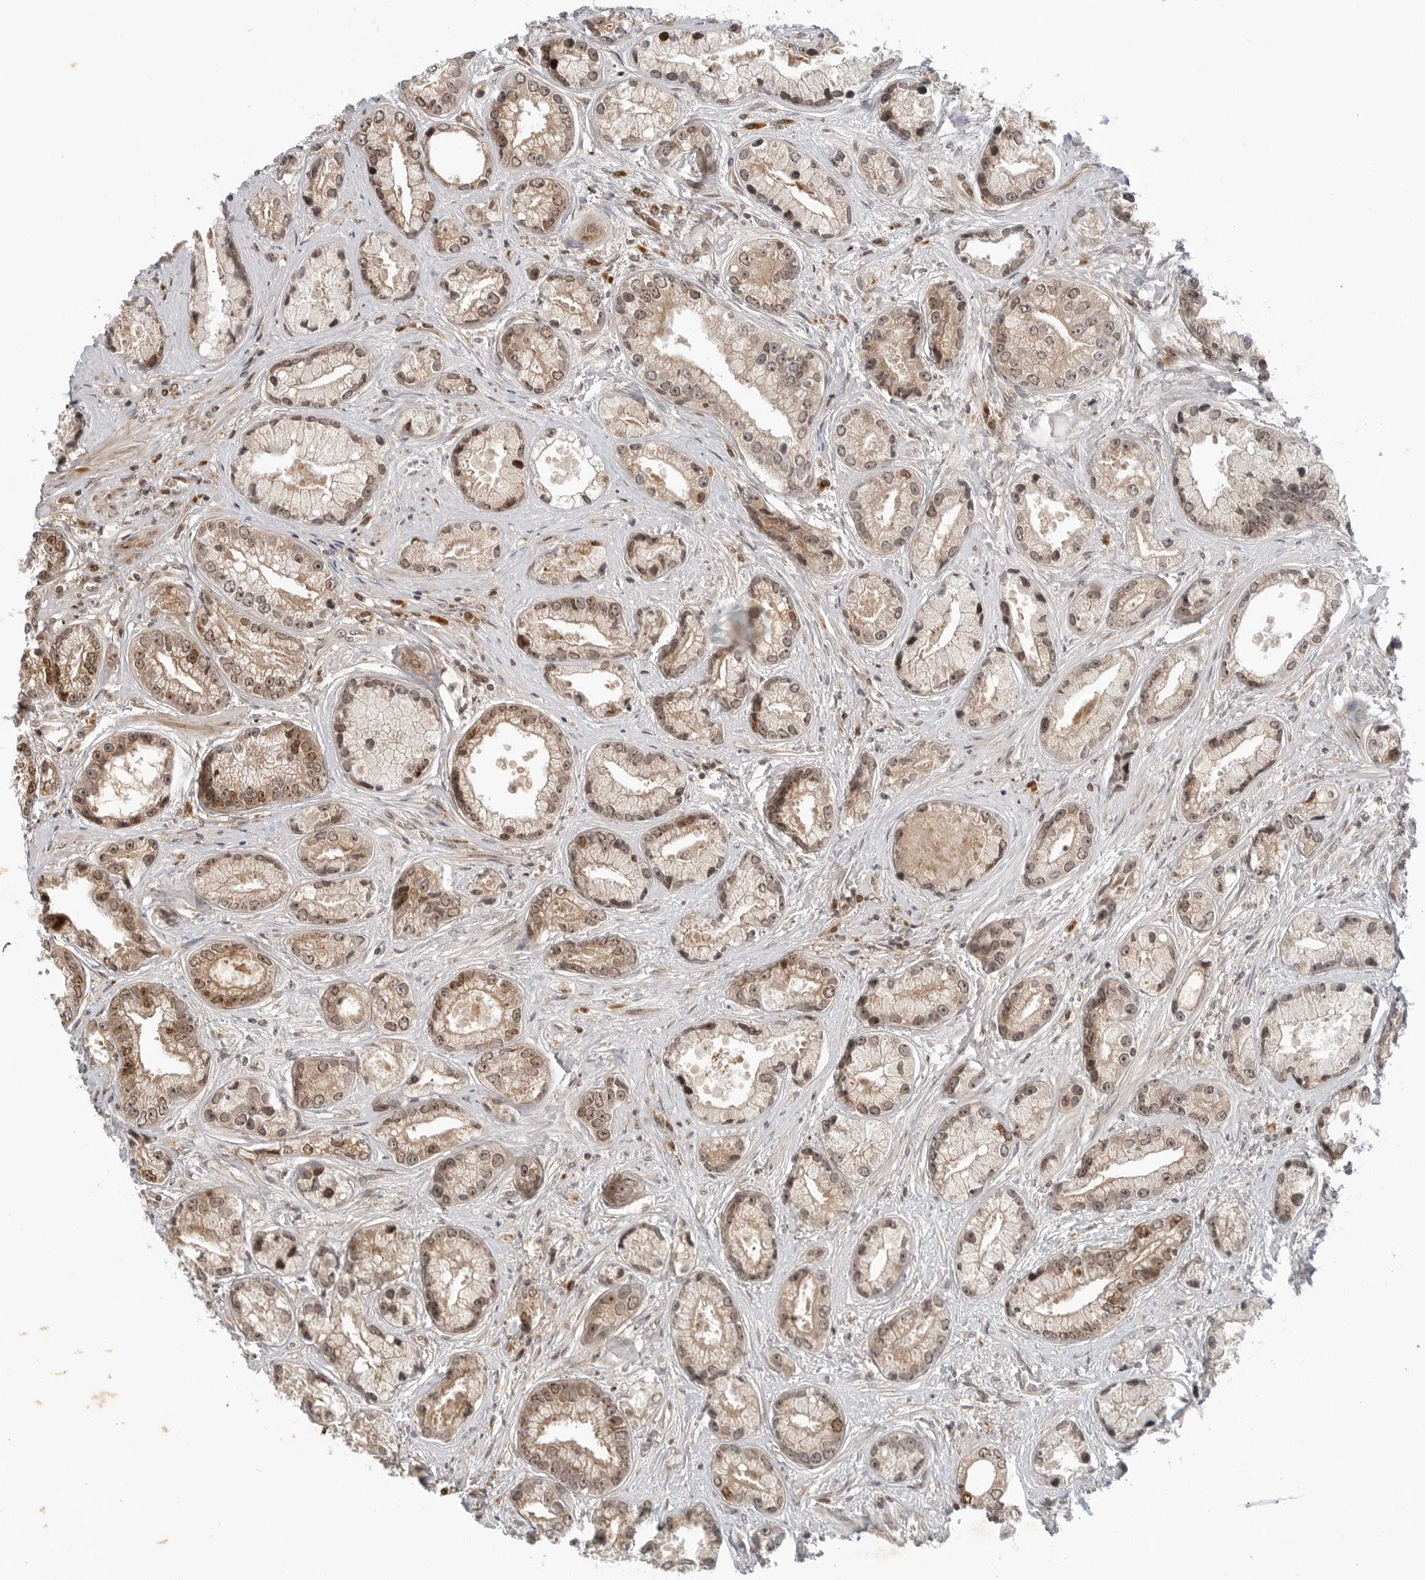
{"staining": {"intensity": "moderate", "quantity": ">75%", "location": "cytoplasmic/membranous,nuclear"}, "tissue": "prostate cancer", "cell_type": "Tumor cells", "image_type": "cancer", "snomed": [{"axis": "morphology", "description": "Adenocarcinoma, High grade"}, {"axis": "topography", "description": "Prostate"}], "caption": "Adenocarcinoma (high-grade) (prostate) stained with a protein marker reveals moderate staining in tumor cells.", "gene": "TIPRL", "patient": {"sex": "male", "age": 61}}